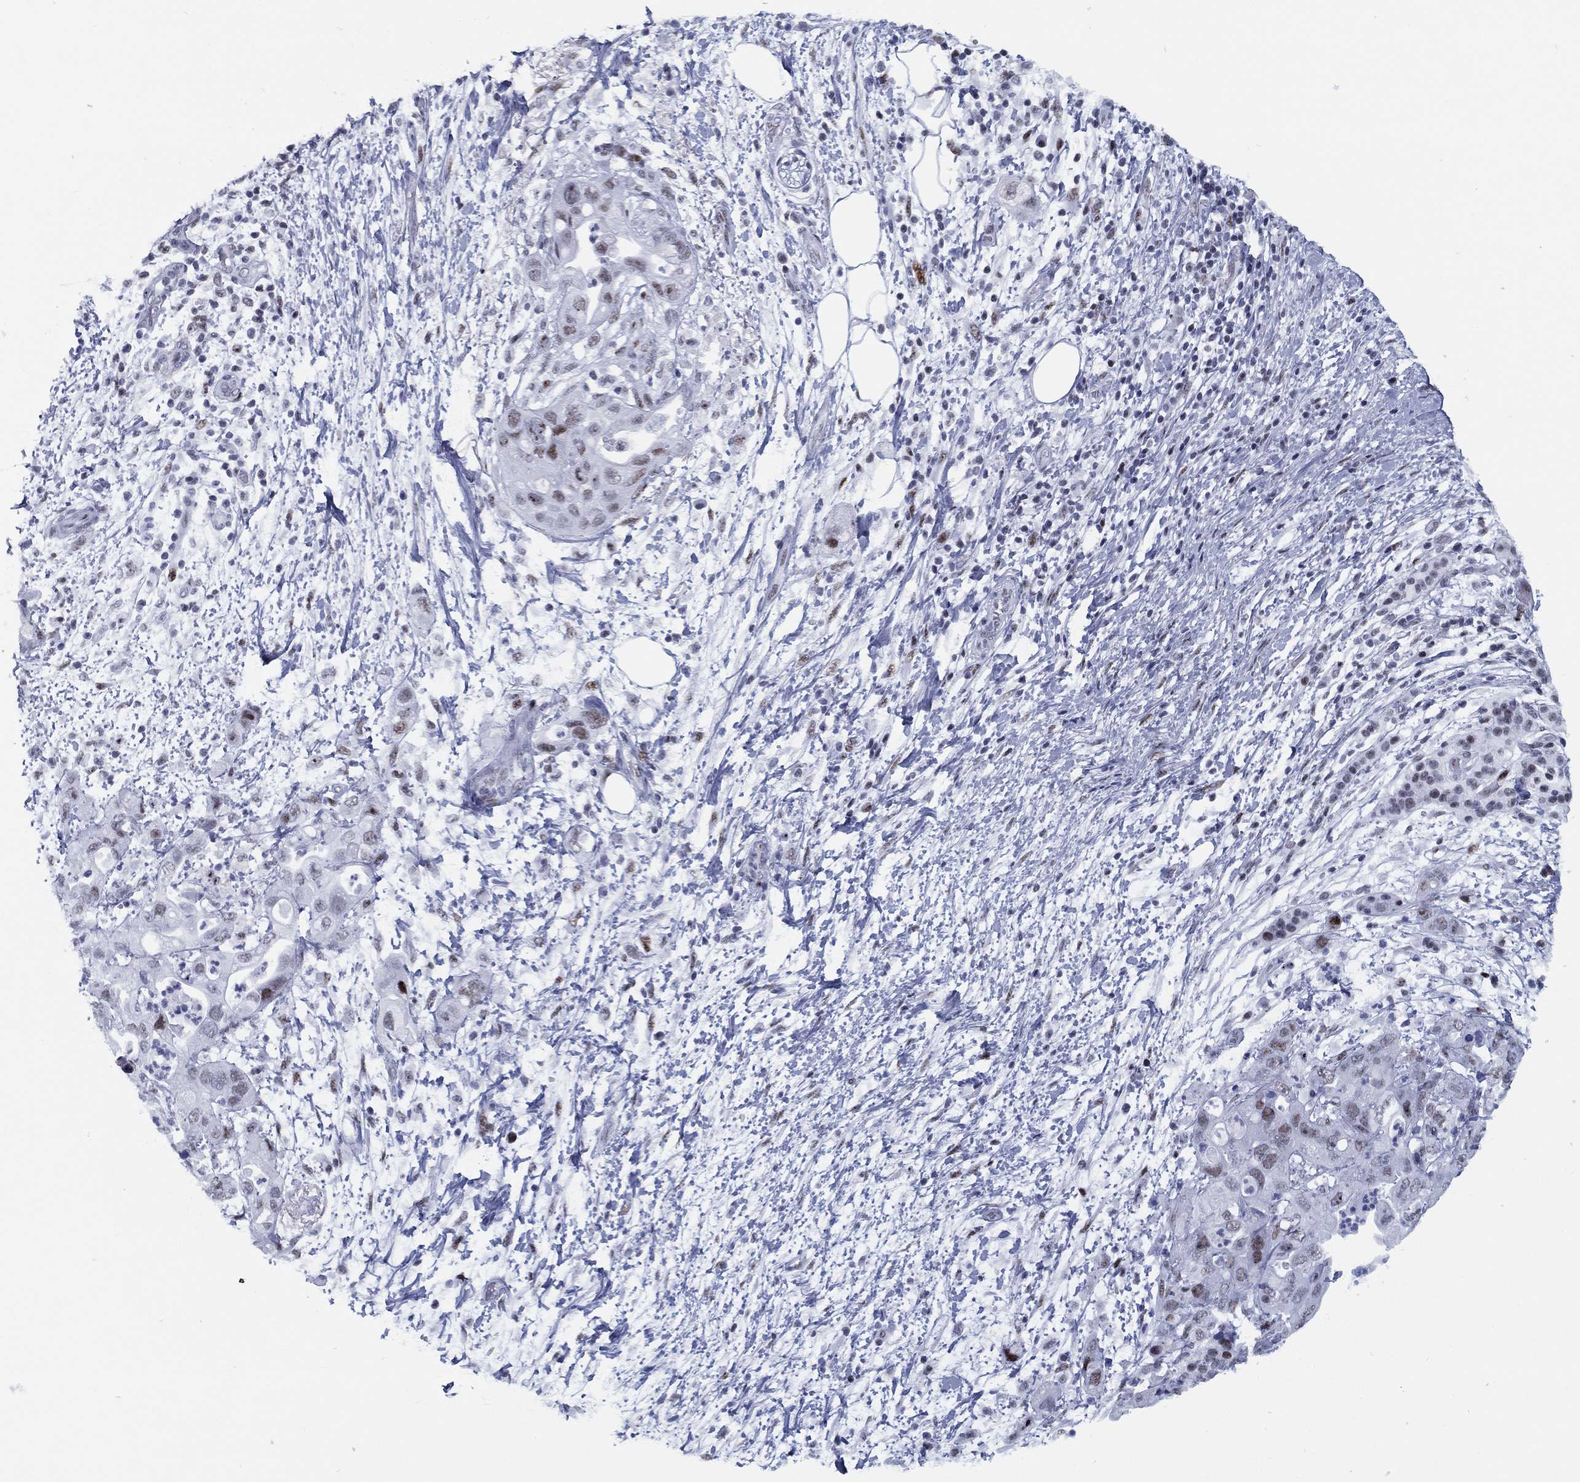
{"staining": {"intensity": "weak", "quantity": "<25%", "location": "nuclear"}, "tissue": "pancreatic cancer", "cell_type": "Tumor cells", "image_type": "cancer", "snomed": [{"axis": "morphology", "description": "Adenocarcinoma, NOS"}, {"axis": "topography", "description": "Pancreas"}], "caption": "Immunohistochemical staining of human pancreatic cancer (adenocarcinoma) exhibits no significant positivity in tumor cells.", "gene": "CYB561D2", "patient": {"sex": "female", "age": 72}}